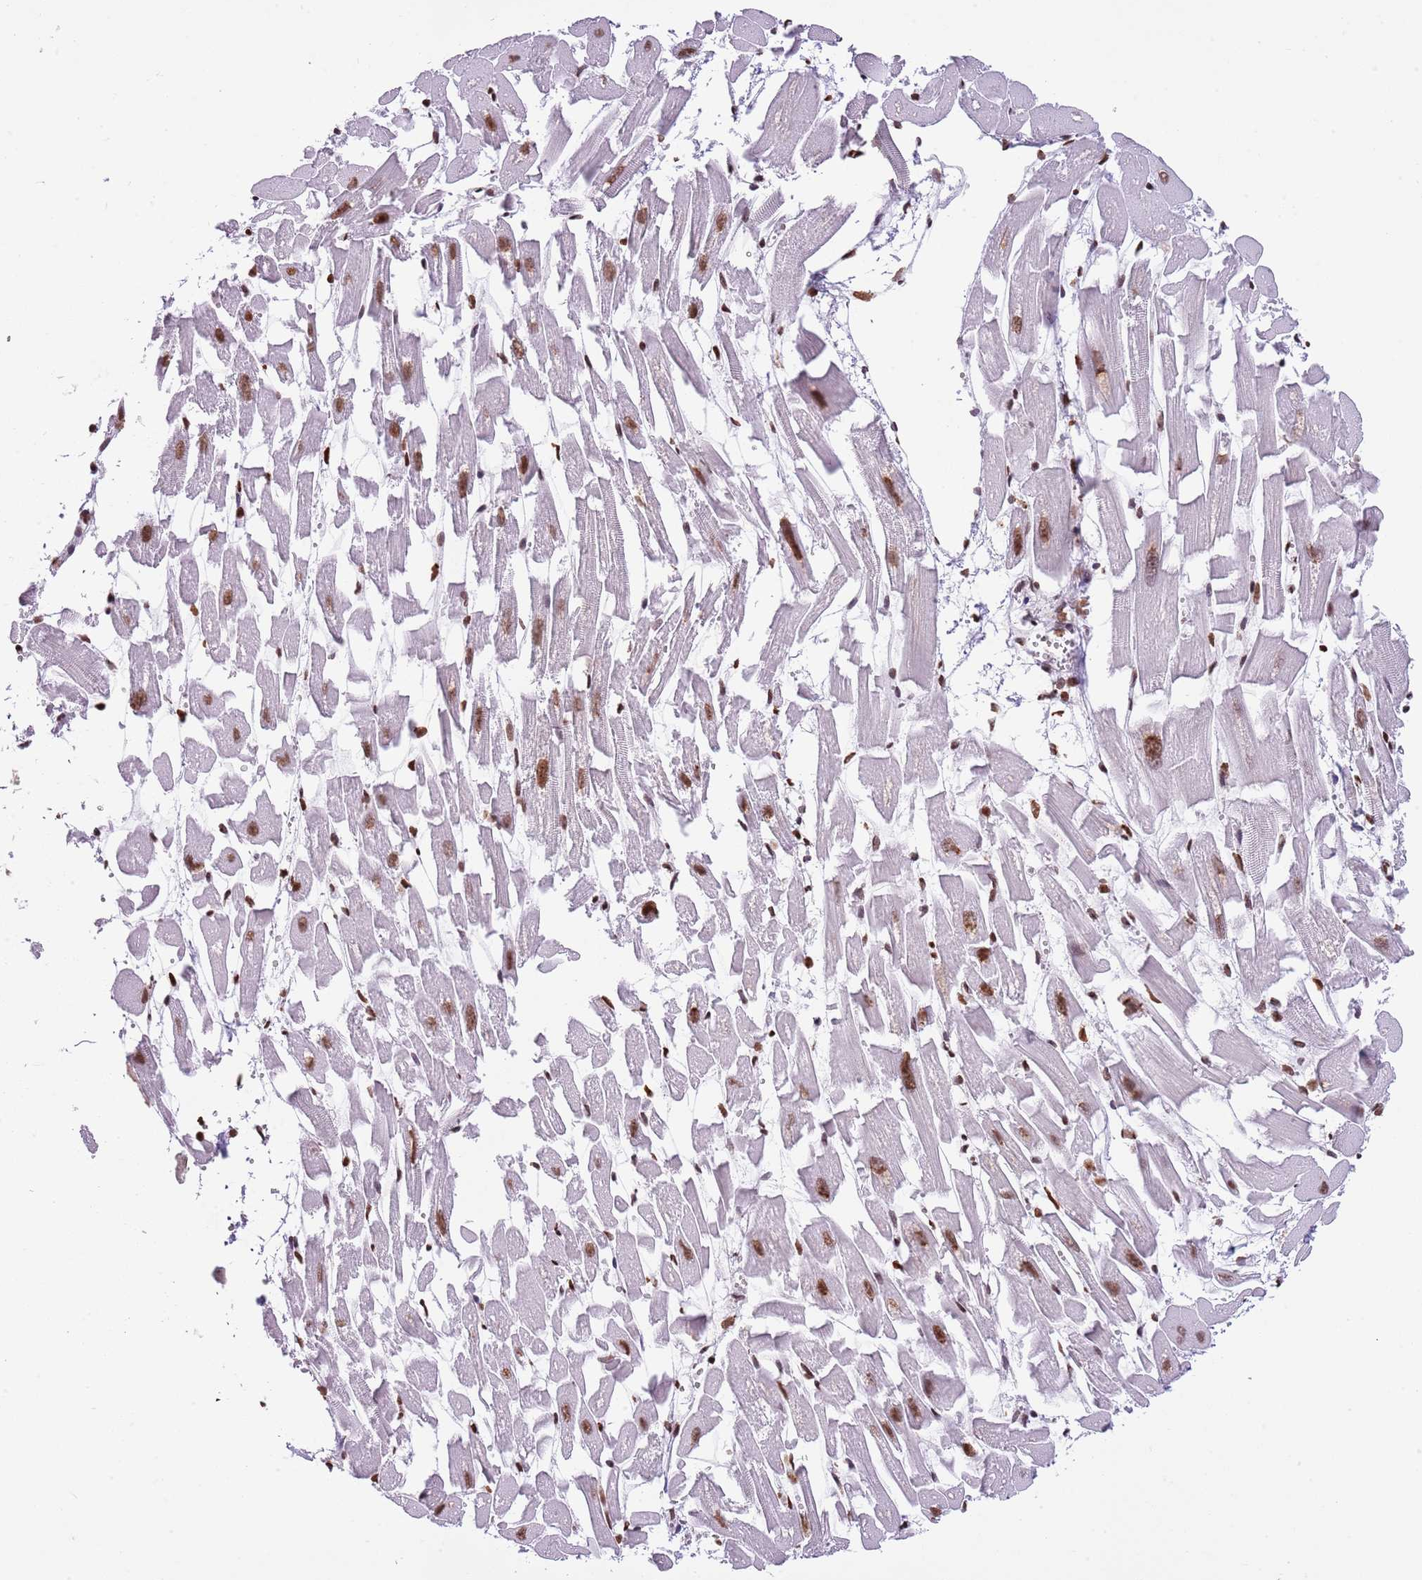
{"staining": {"intensity": "moderate", "quantity": ">75%", "location": "nuclear"}, "tissue": "heart muscle", "cell_type": "Cardiomyocytes", "image_type": "normal", "snomed": [{"axis": "morphology", "description": "Normal tissue, NOS"}, {"axis": "topography", "description": "Heart"}], "caption": "Cardiomyocytes display moderate nuclear positivity in about >75% of cells in unremarkable heart muscle.", "gene": "KPNA3", "patient": {"sex": "female", "age": 64}}